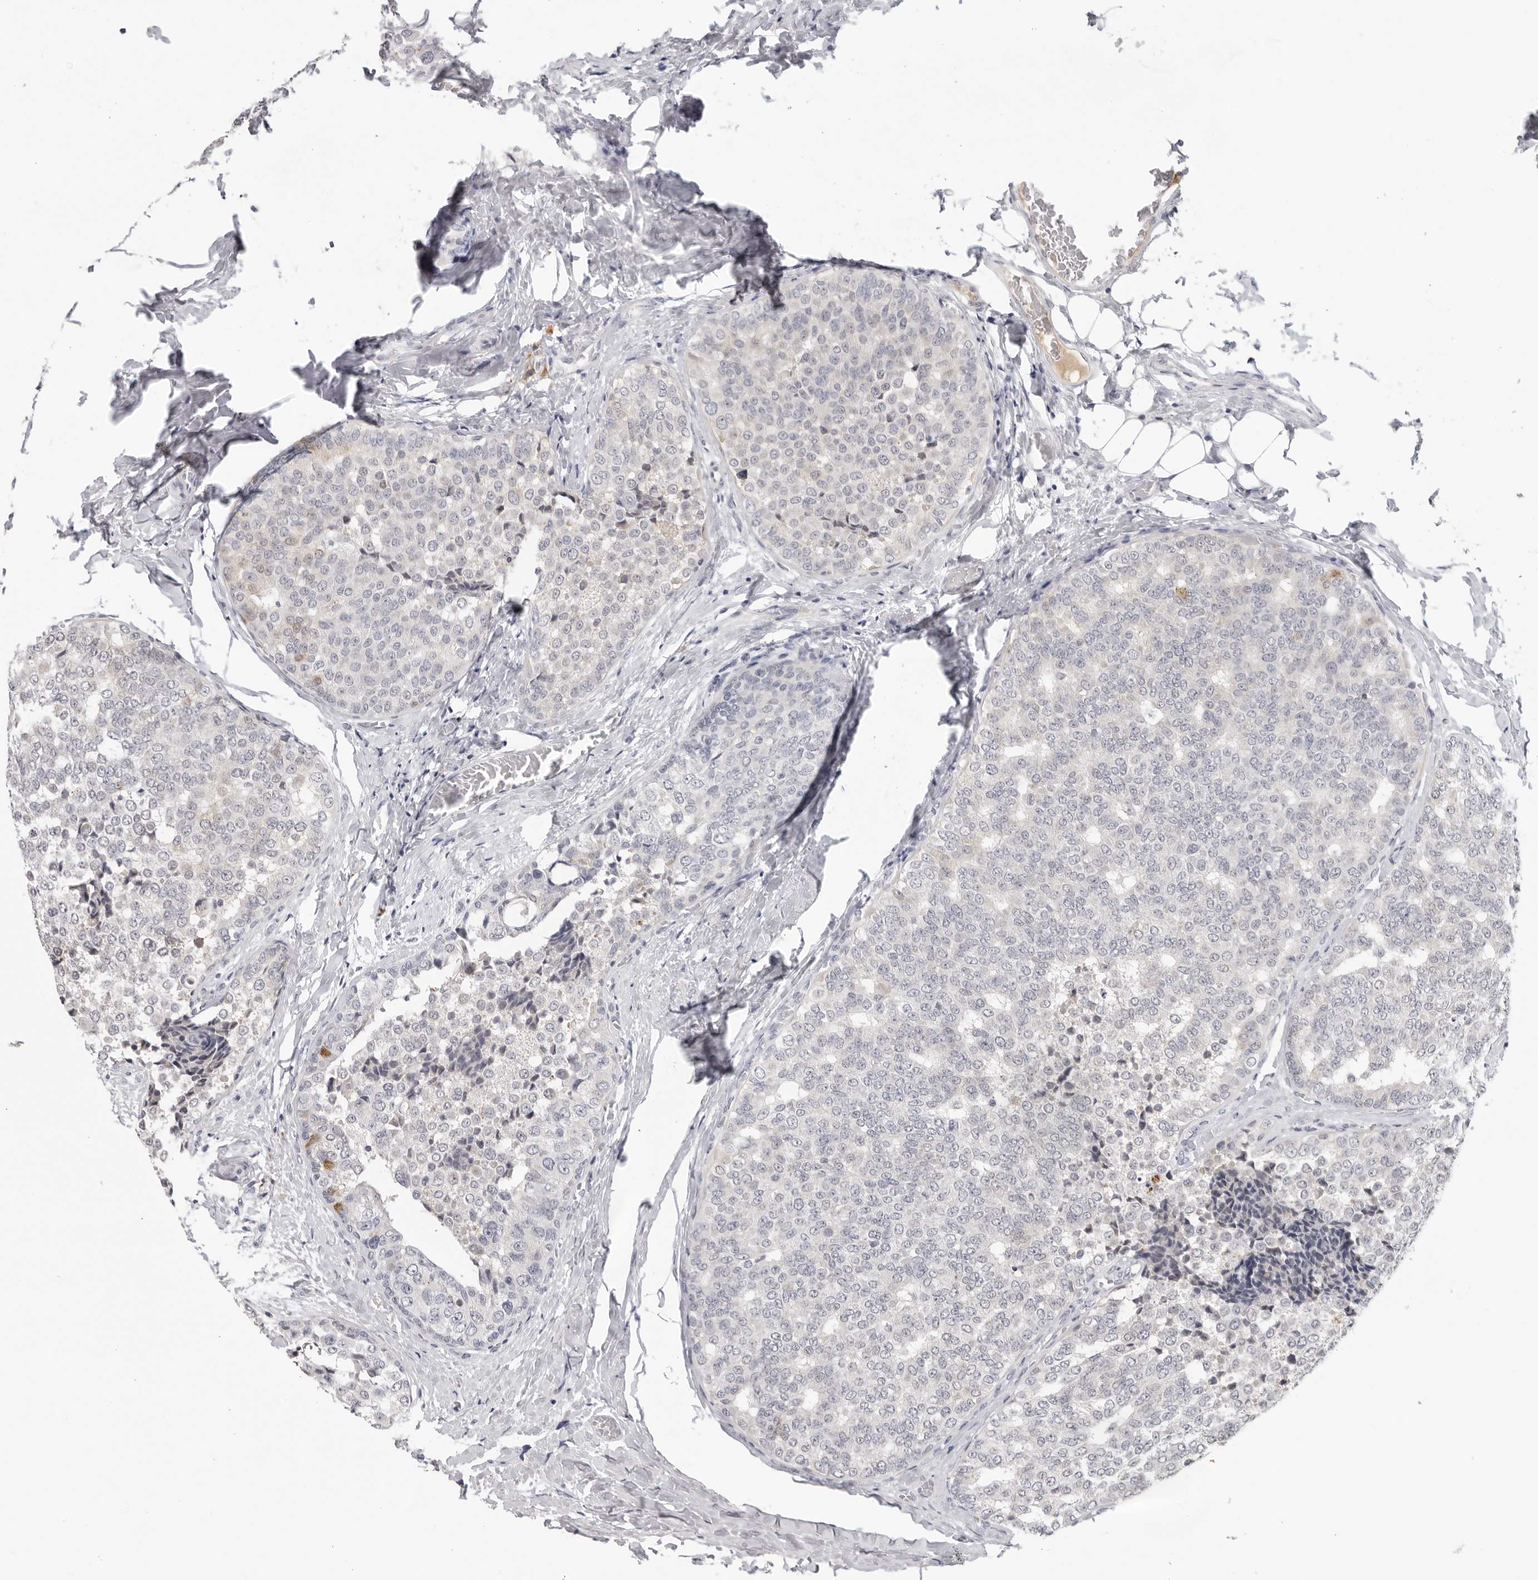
{"staining": {"intensity": "negative", "quantity": "none", "location": "none"}, "tissue": "breast cancer", "cell_type": "Tumor cells", "image_type": "cancer", "snomed": [{"axis": "morphology", "description": "Normal tissue, NOS"}, {"axis": "morphology", "description": "Duct carcinoma"}, {"axis": "topography", "description": "Breast"}], "caption": "This micrograph is of breast cancer (invasive ductal carcinoma) stained with immunohistochemistry (IHC) to label a protein in brown with the nuclei are counter-stained blue. There is no positivity in tumor cells. (DAB immunohistochemistry (IHC) visualized using brightfield microscopy, high magnification).", "gene": "ZNF502", "patient": {"sex": "female", "age": 43}}